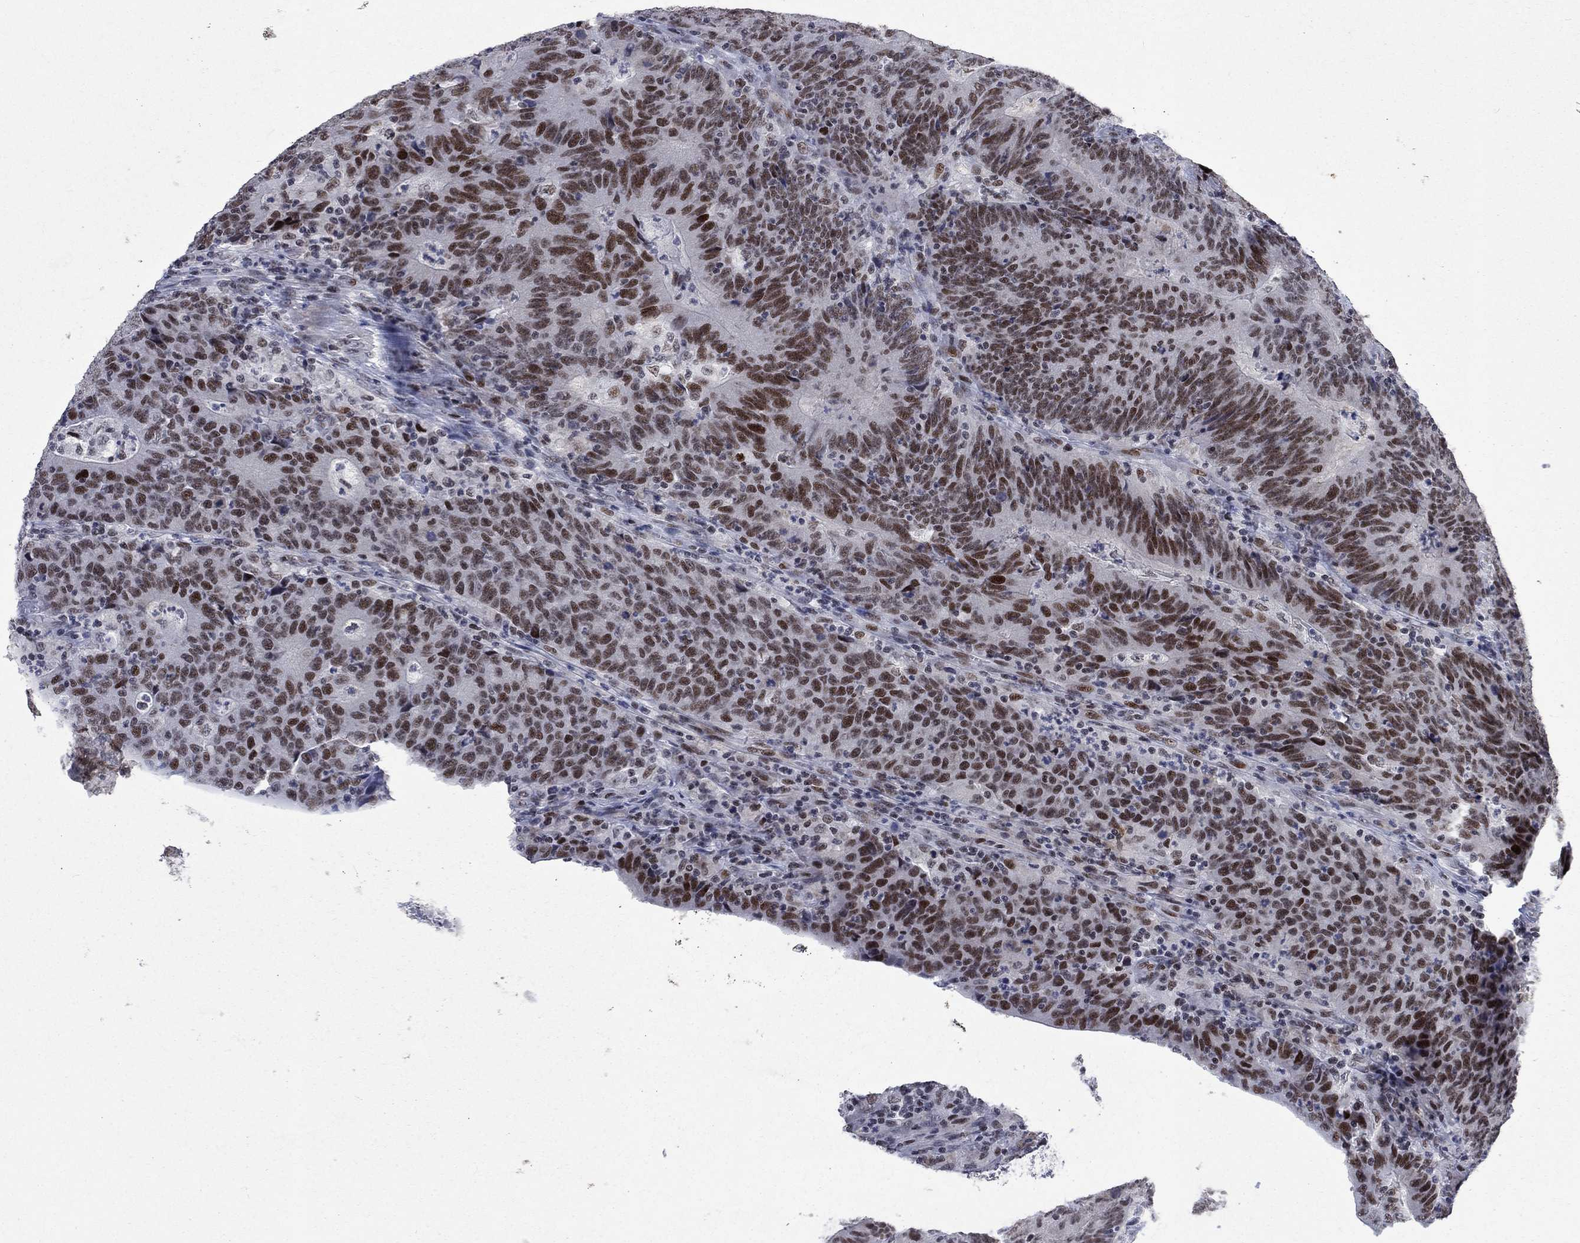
{"staining": {"intensity": "strong", "quantity": ">75%", "location": "nuclear"}, "tissue": "colorectal cancer", "cell_type": "Tumor cells", "image_type": "cancer", "snomed": [{"axis": "morphology", "description": "Adenocarcinoma, NOS"}, {"axis": "topography", "description": "Colon"}], "caption": "Colorectal cancer stained with a protein marker demonstrates strong staining in tumor cells.", "gene": "HCFC1", "patient": {"sex": "female", "age": 75}}